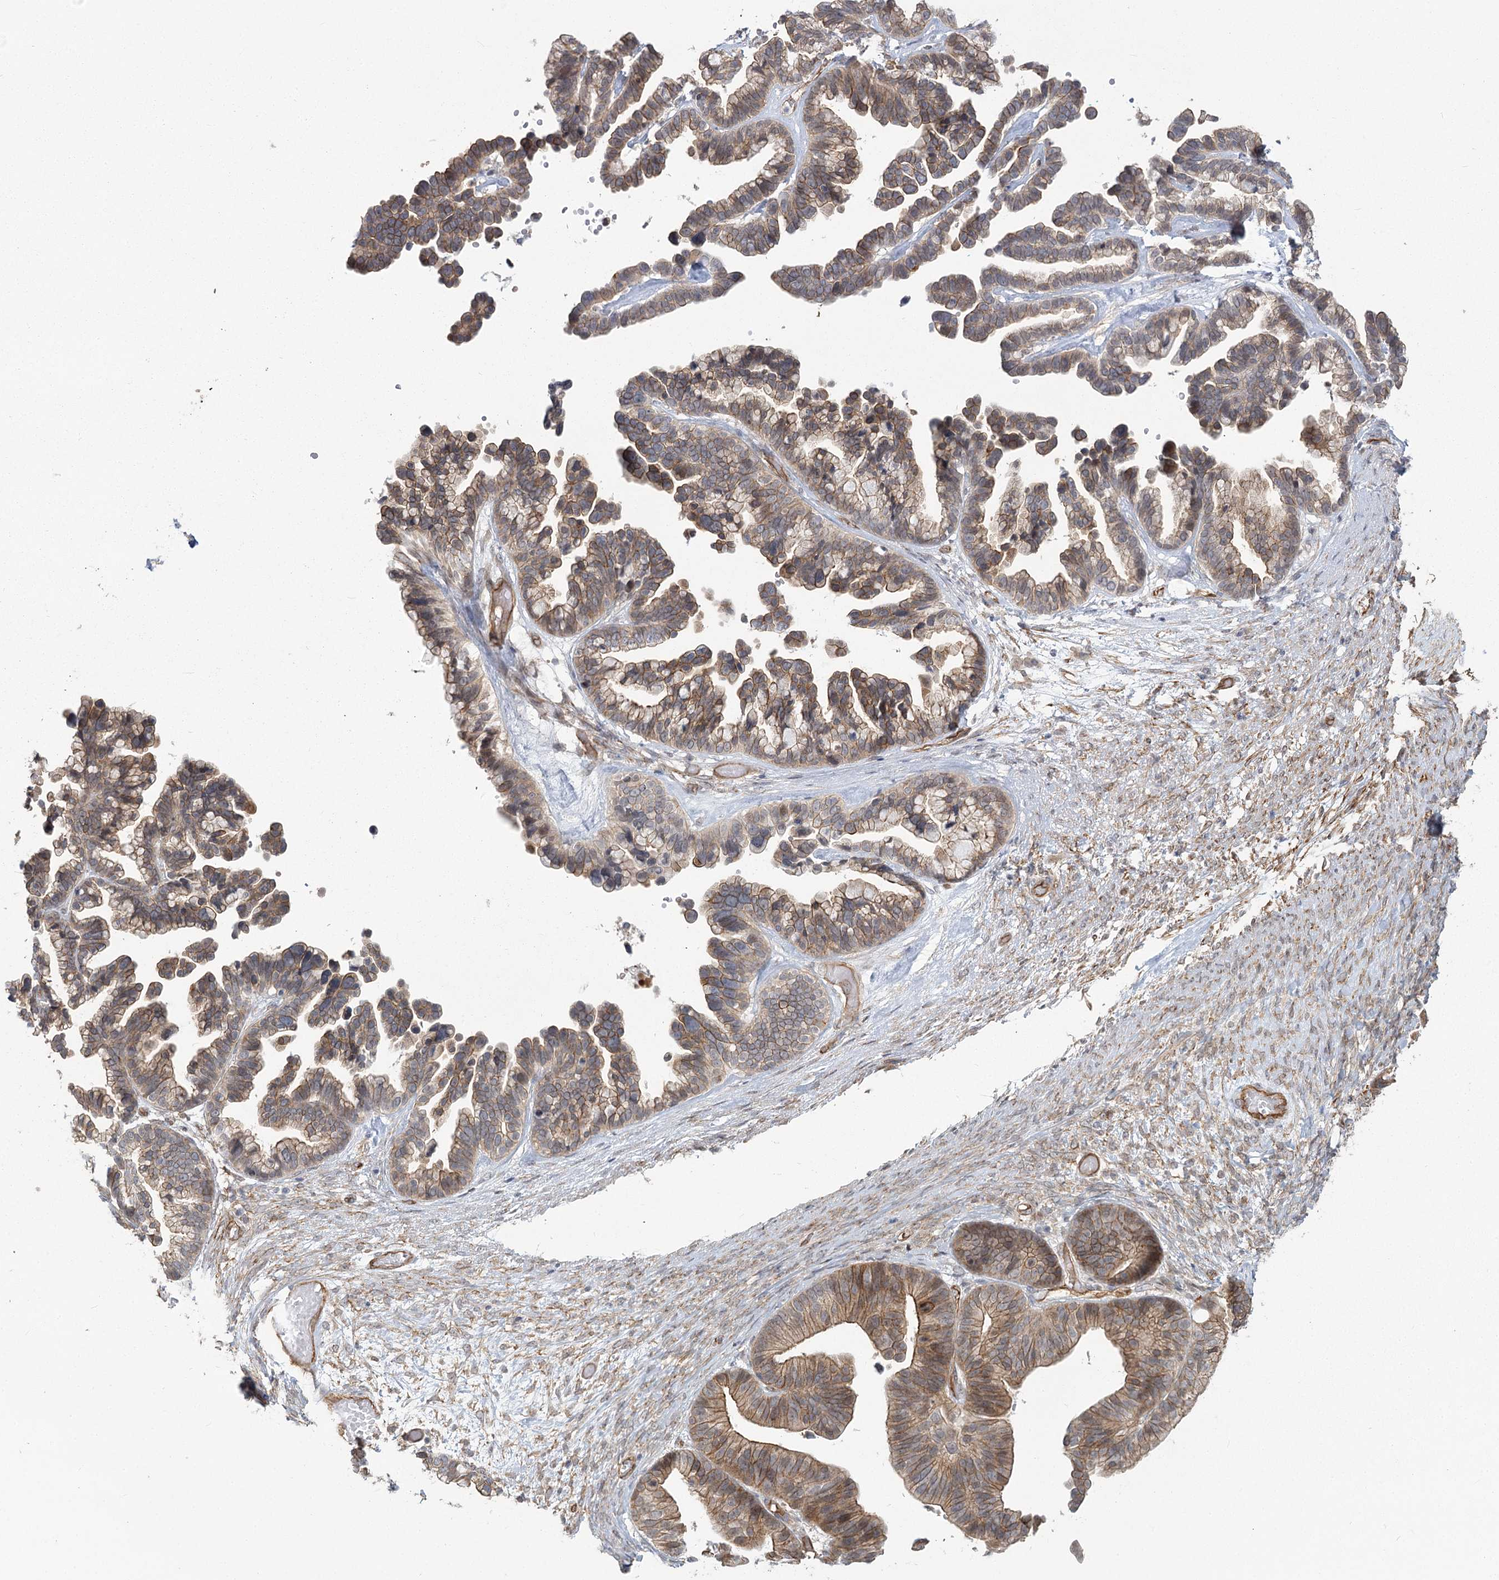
{"staining": {"intensity": "moderate", "quantity": ">75%", "location": "cytoplasmic/membranous"}, "tissue": "ovarian cancer", "cell_type": "Tumor cells", "image_type": "cancer", "snomed": [{"axis": "morphology", "description": "Cystadenocarcinoma, serous, NOS"}, {"axis": "topography", "description": "Ovary"}], "caption": "Human ovarian cancer stained with a brown dye reveals moderate cytoplasmic/membranous positive positivity in about >75% of tumor cells.", "gene": "RPP14", "patient": {"sex": "female", "age": 56}}